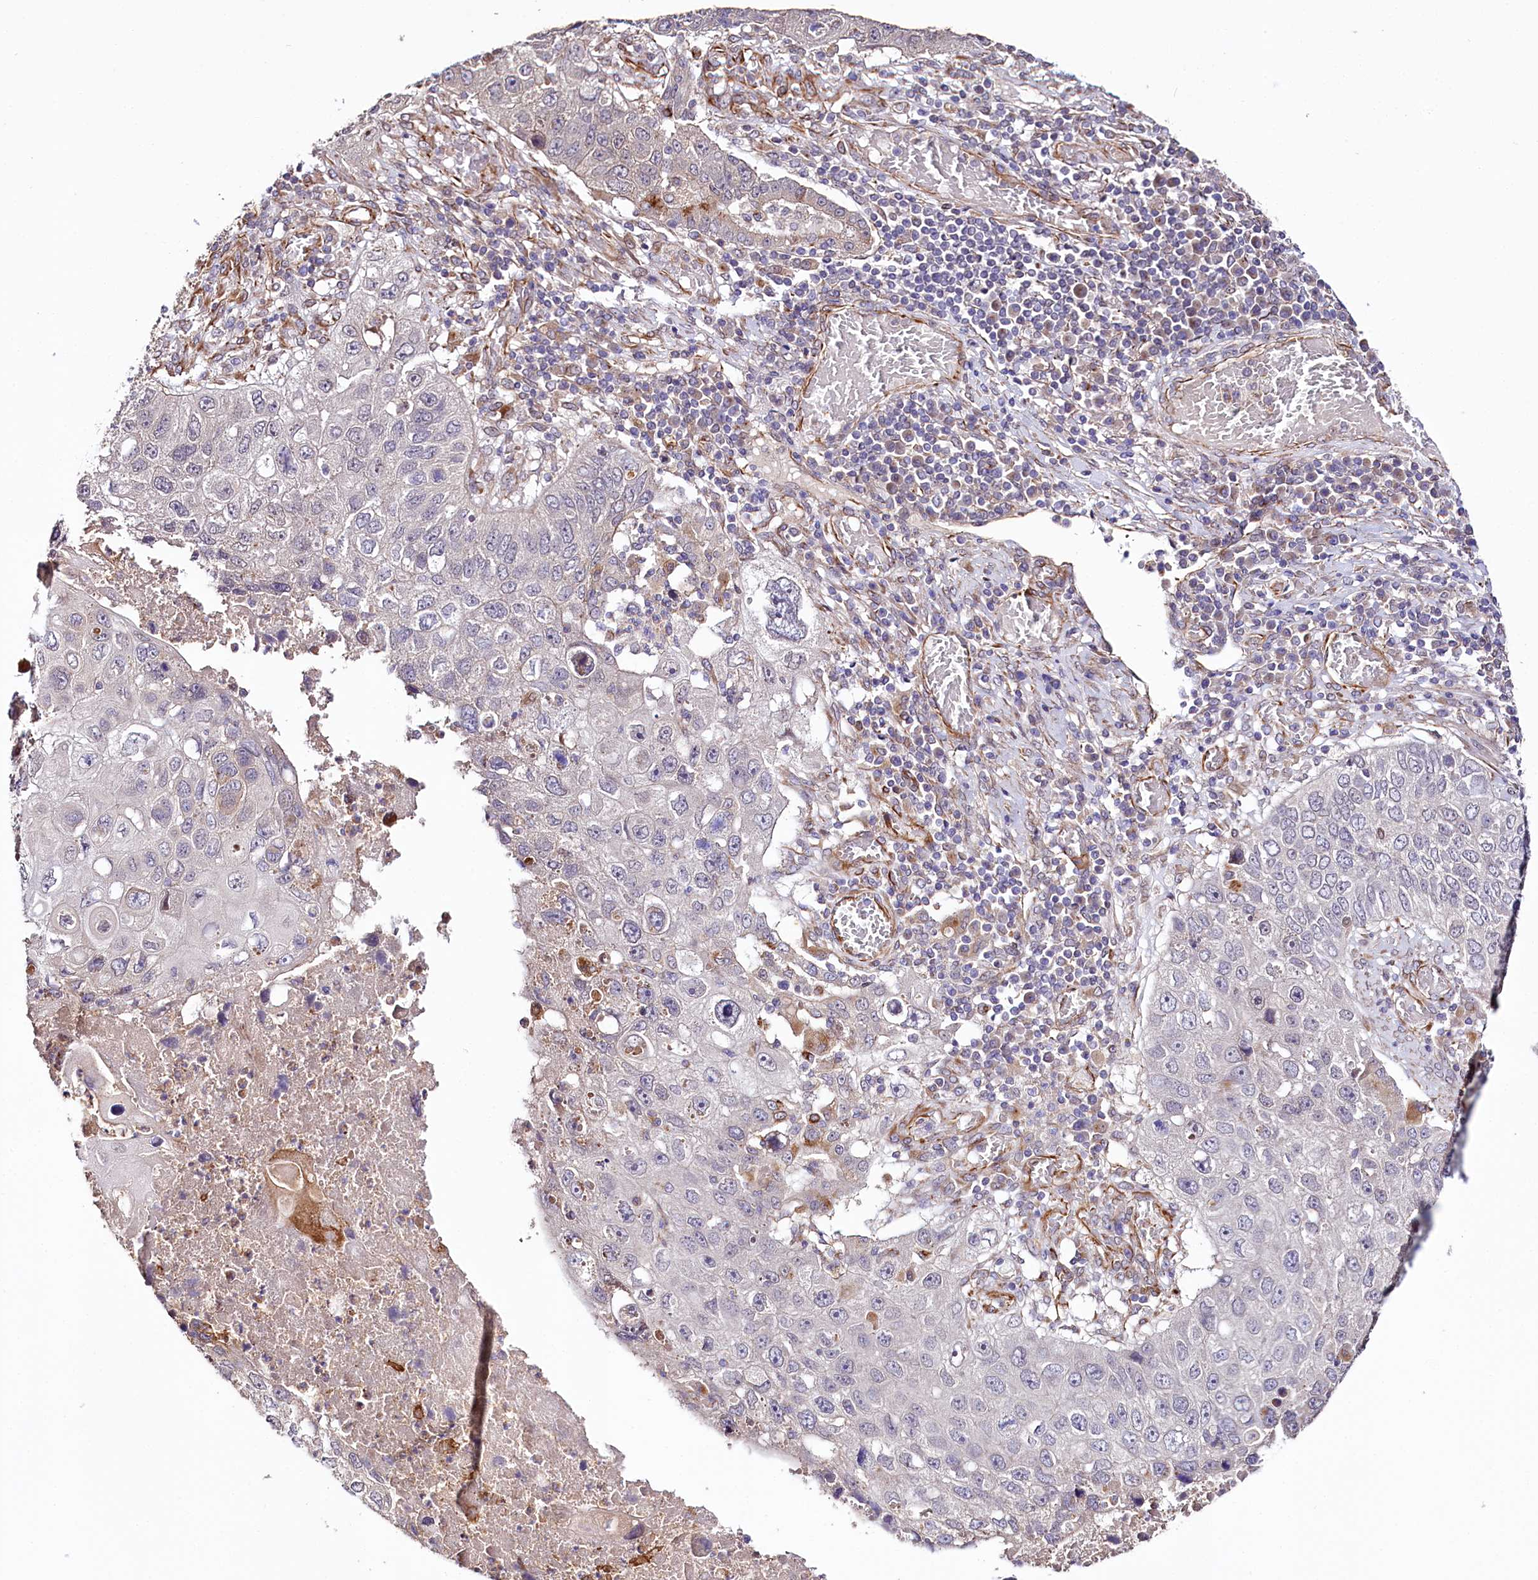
{"staining": {"intensity": "negative", "quantity": "none", "location": "none"}, "tissue": "lung cancer", "cell_type": "Tumor cells", "image_type": "cancer", "snomed": [{"axis": "morphology", "description": "Squamous cell carcinoma, NOS"}, {"axis": "topography", "description": "Lung"}], "caption": "Immunohistochemistry (IHC) photomicrograph of neoplastic tissue: lung cancer stained with DAB (3,3'-diaminobenzidine) displays no significant protein staining in tumor cells. Nuclei are stained in blue.", "gene": "TTC12", "patient": {"sex": "male", "age": 61}}